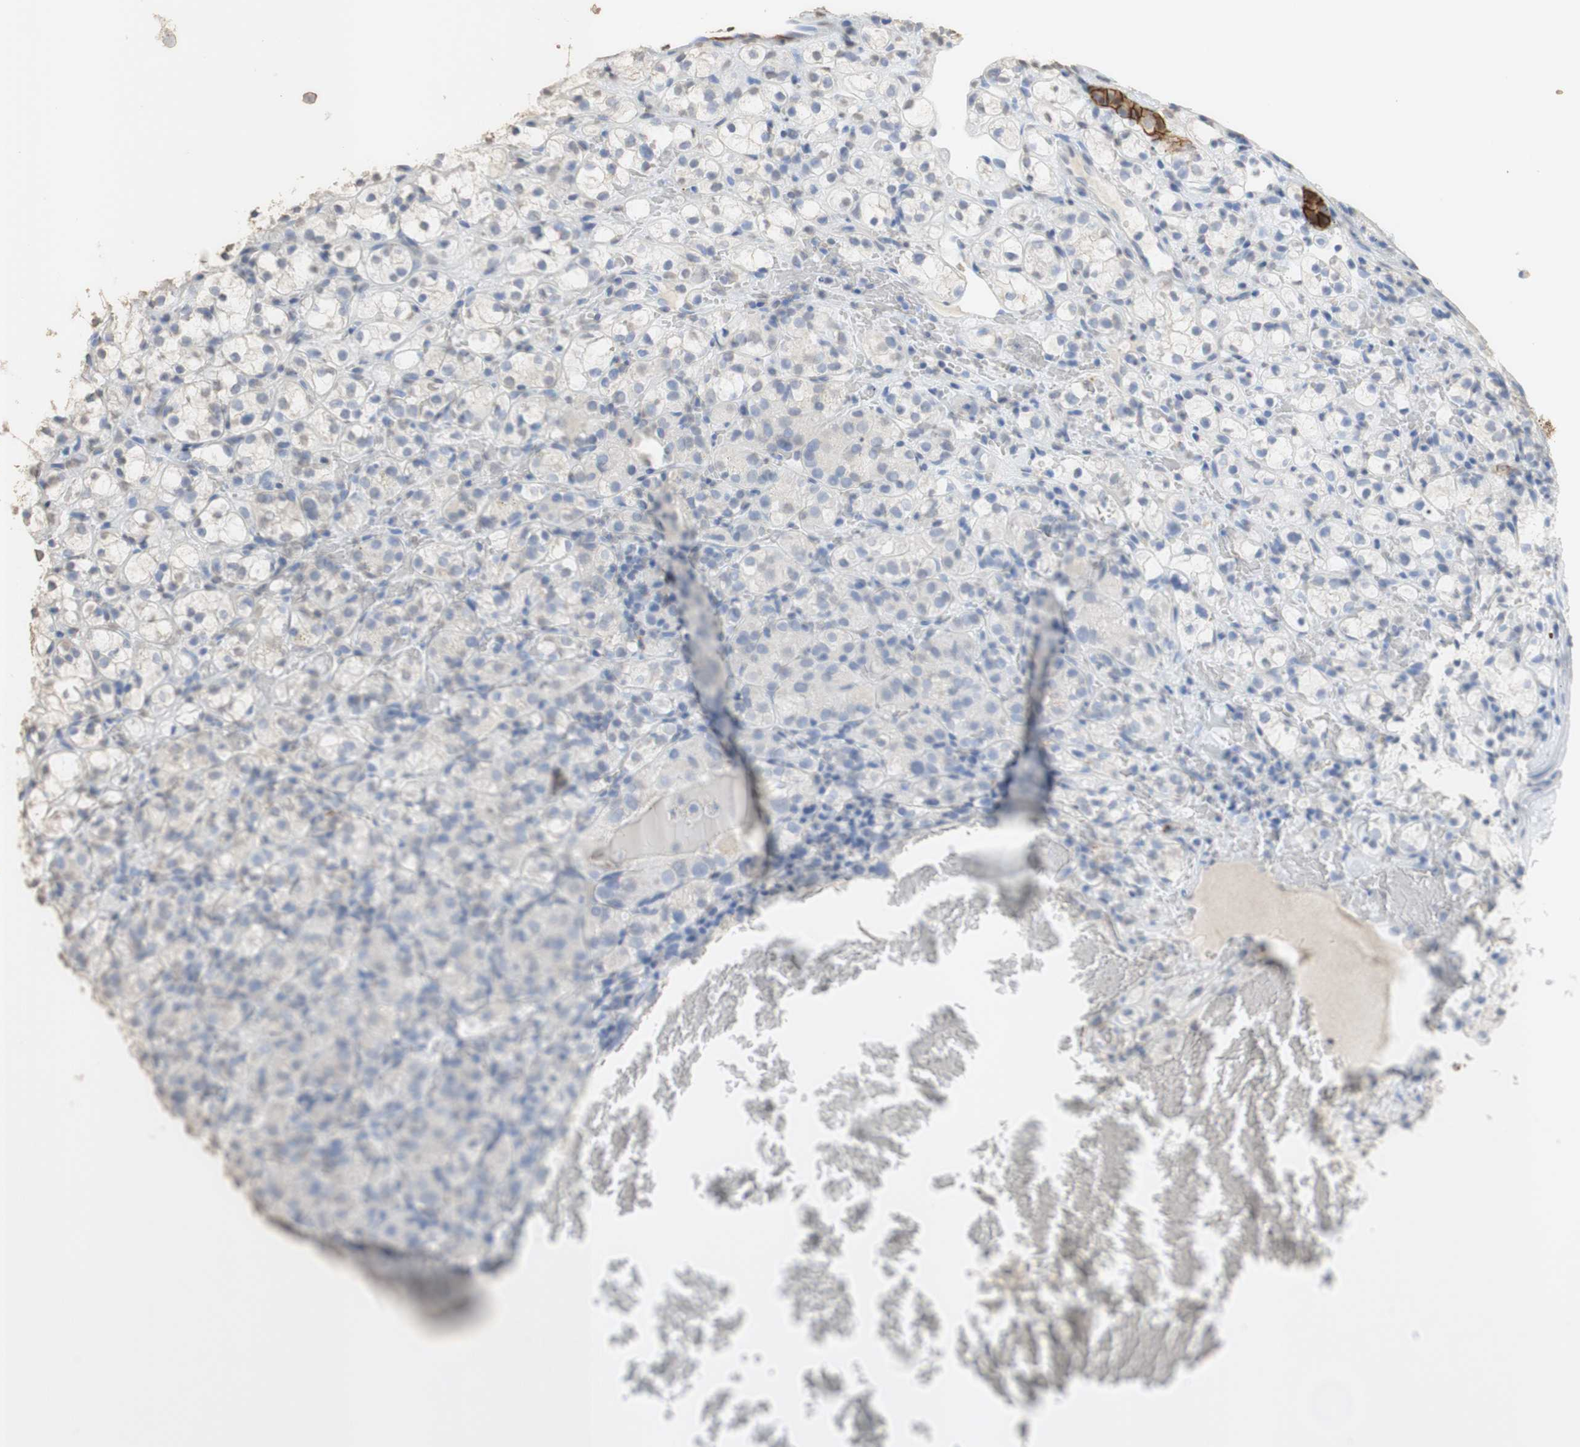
{"staining": {"intensity": "moderate", "quantity": "<25%", "location": "cytoplasmic/membranous"}, "tissue": "renal cancer", "cell_type": "Tumor cells", "image_type": "cancer", "snomed": [{"axis": "morphology", "description": "Adenocarcinoma, NOS"}, {"axis": "topography", "description": "Kidney"}], "caption": "The photomicrograph shows staining of renal cancer, revealing moderate cytoplasmic/membranous protein staining (brown color) within tumor cells.", "gene": "L1CAM", "patient": {"sex": "male", "age": 61}}